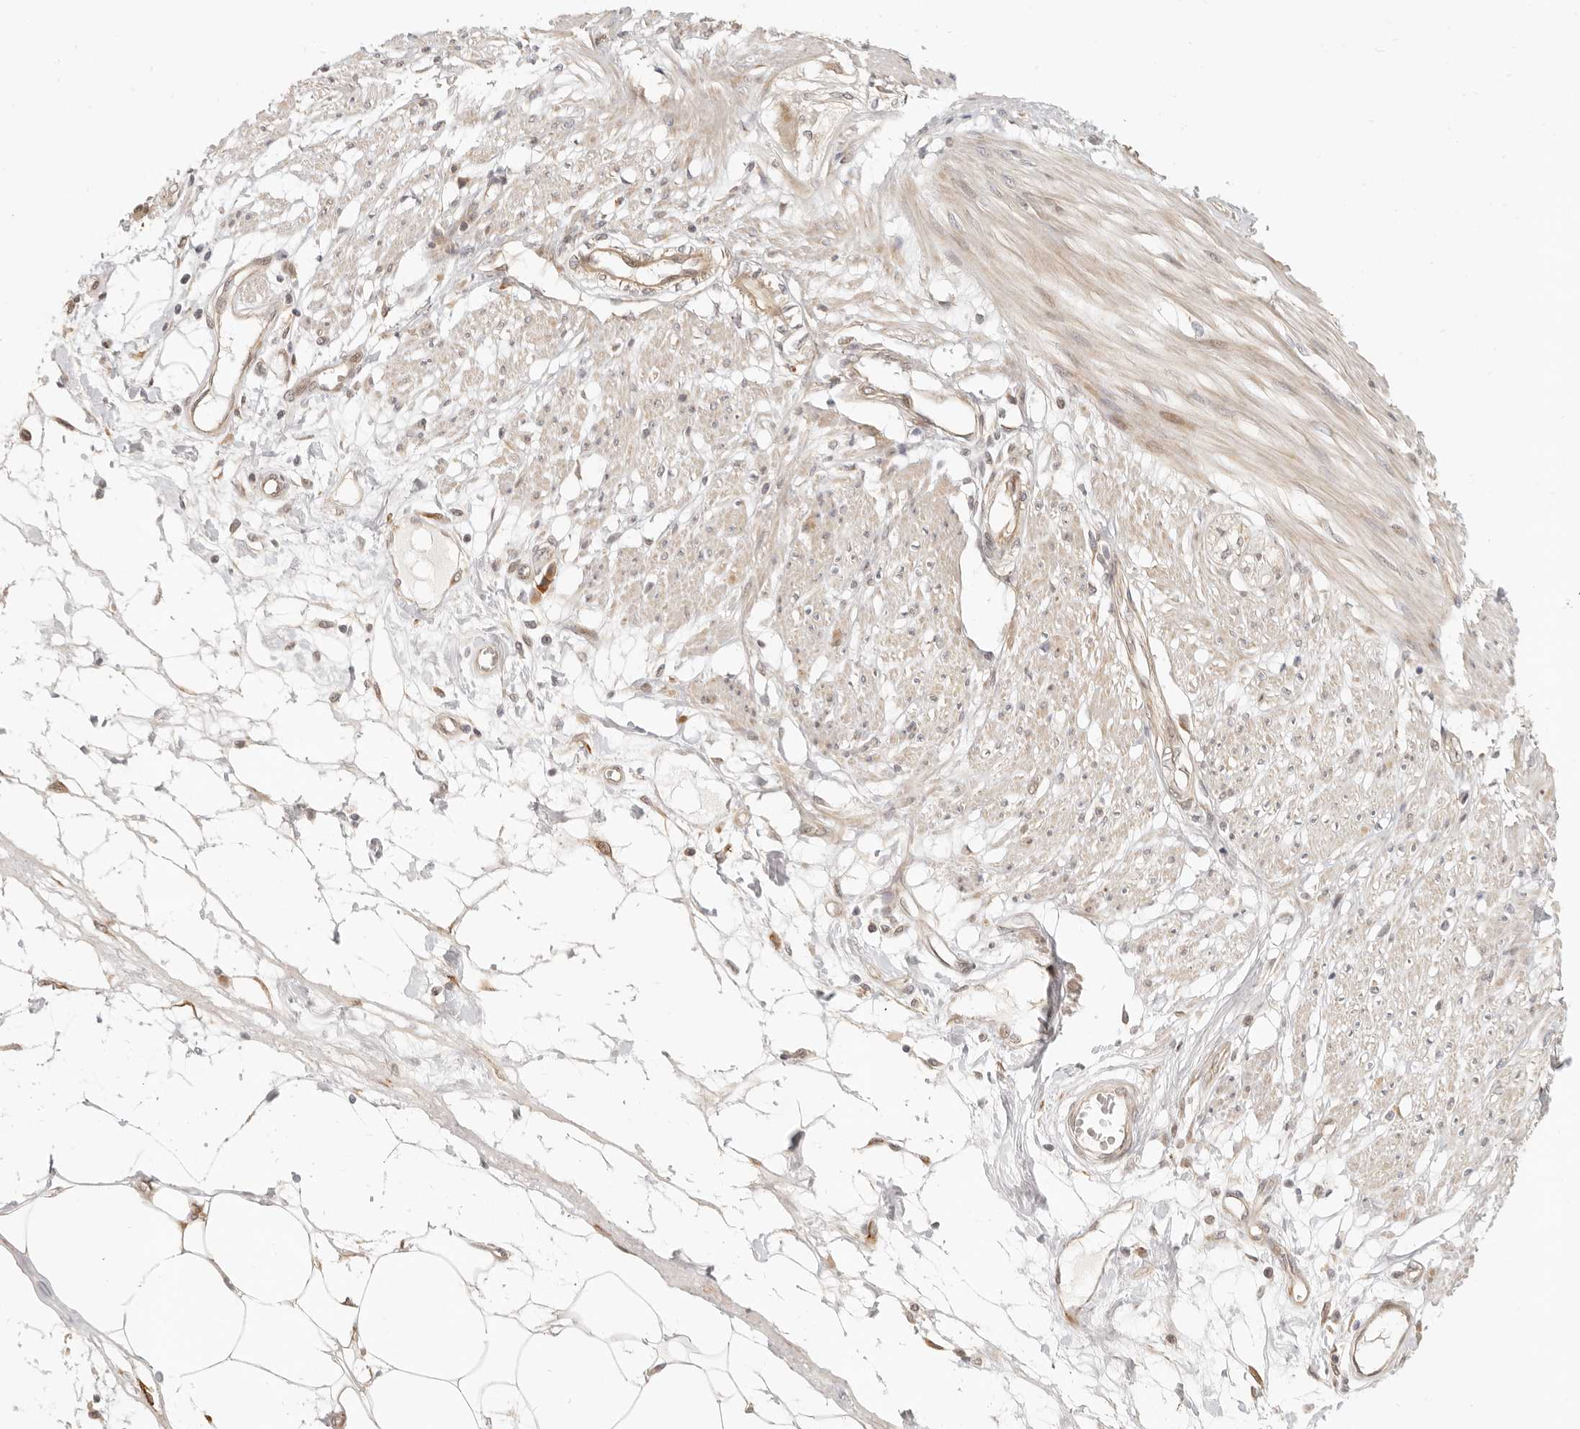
{"staining": {"intensity": "weak", "quantity": ">75%", "location": "cytoplasmic/membranous"}, "tissue": "smooth muscle", "cell_type": "Smooth muscle cells", "image_type": "normal", "snomed": [{"axis": "morphology", "description": "Normal tissue, NOS"}, {"axis": "morphology", "description": "Adenocarcinoma, NOS"}, {"axis": "topography", "description": "Smooth muscle"}, {"axis": "topography", "description": "Colon"}], "caption": "This is a histology image of immunohistochemistry (IHC) staining of normal smooth muscle, which shows weak expression in the cytoplasmic/membranous of smooth muscle cells.", "gene": "TUFT1", "patient": {"sex": "male", "age": 14}}